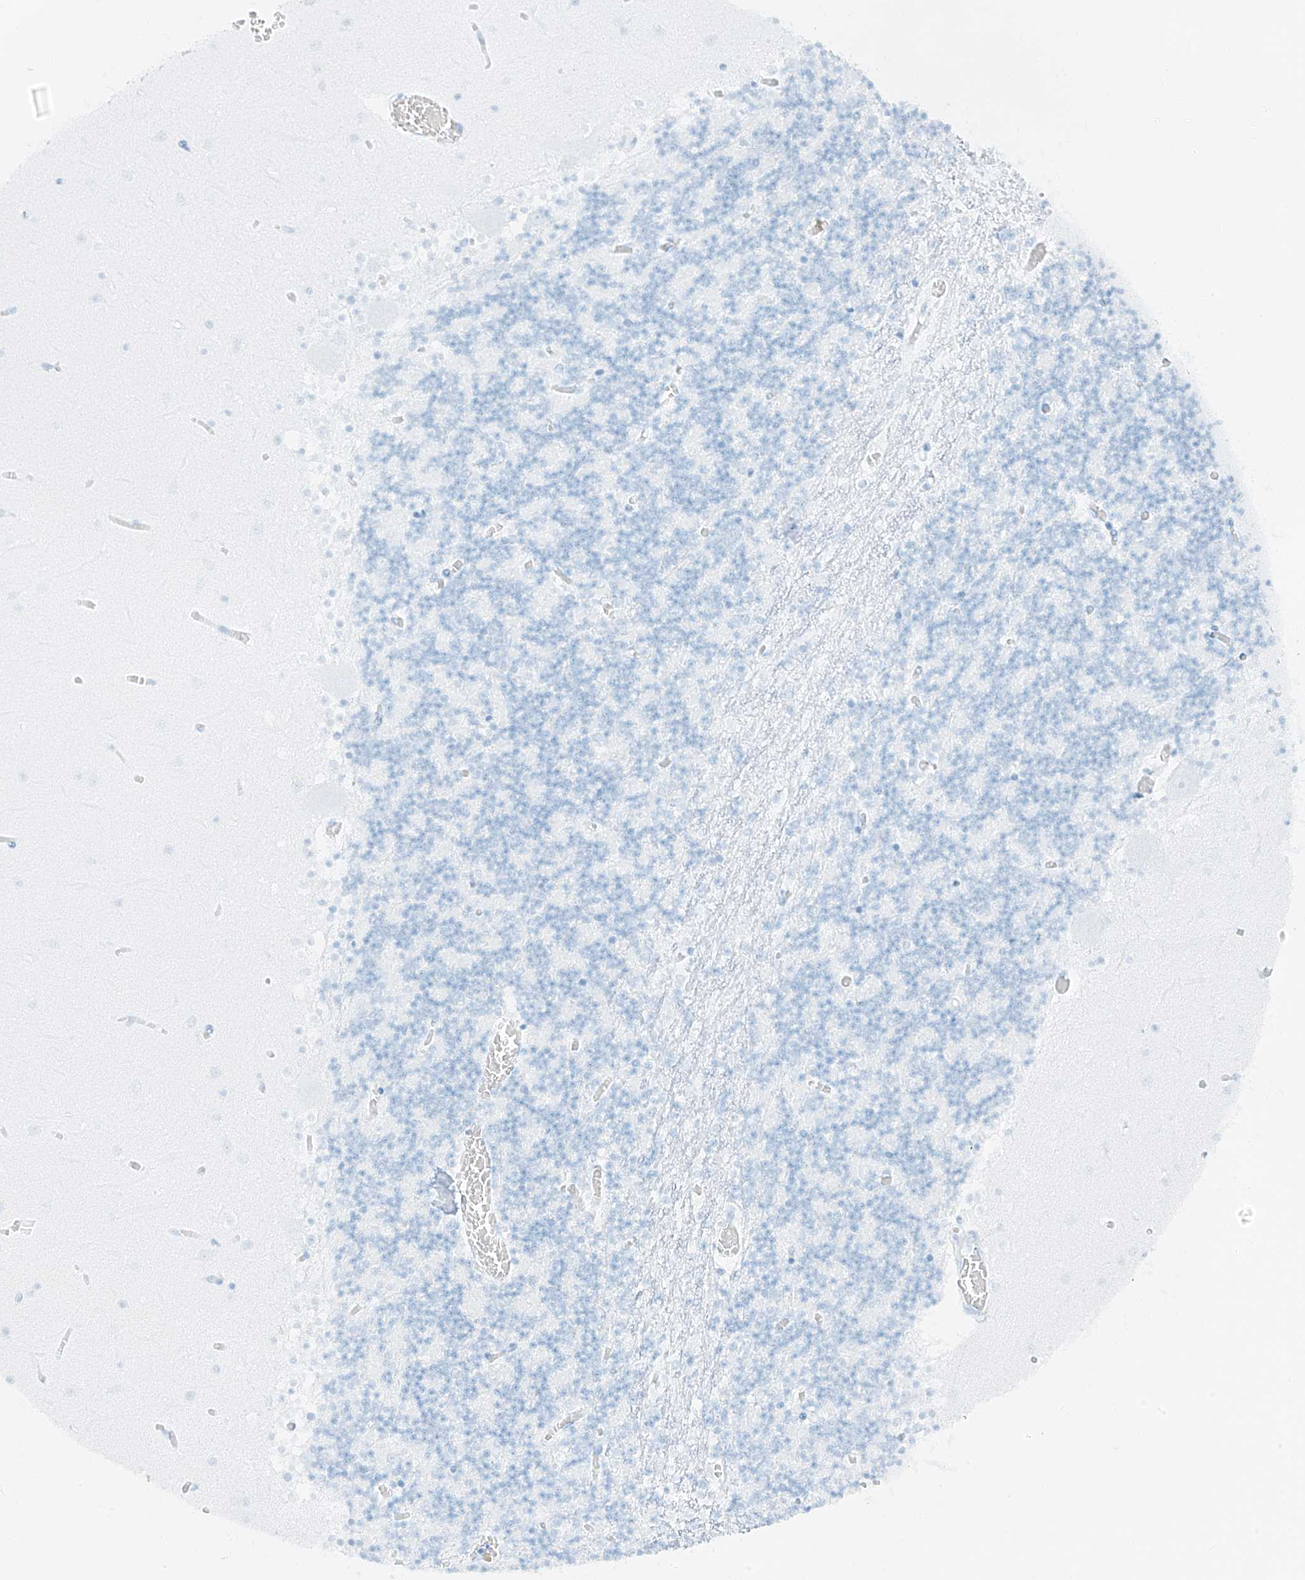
{"staining": {"intensity": "negative", "quantity": "none", "location": "none"}, "tissue": "cerebellum", "cell_type": "Cells in granular layer", "image_type": "normal", "snomed": [{"axis": "morphology", "description": "Normal tissue, NOS"}, {"axis": "topography", "description": "Cerebellum"}], "caption": "Immunohistochemistry of benign human cerebellum shows no positivity in cells in granular layer.", "gene": "SMCP", "patient": {"sex": "female", "age": 28}}